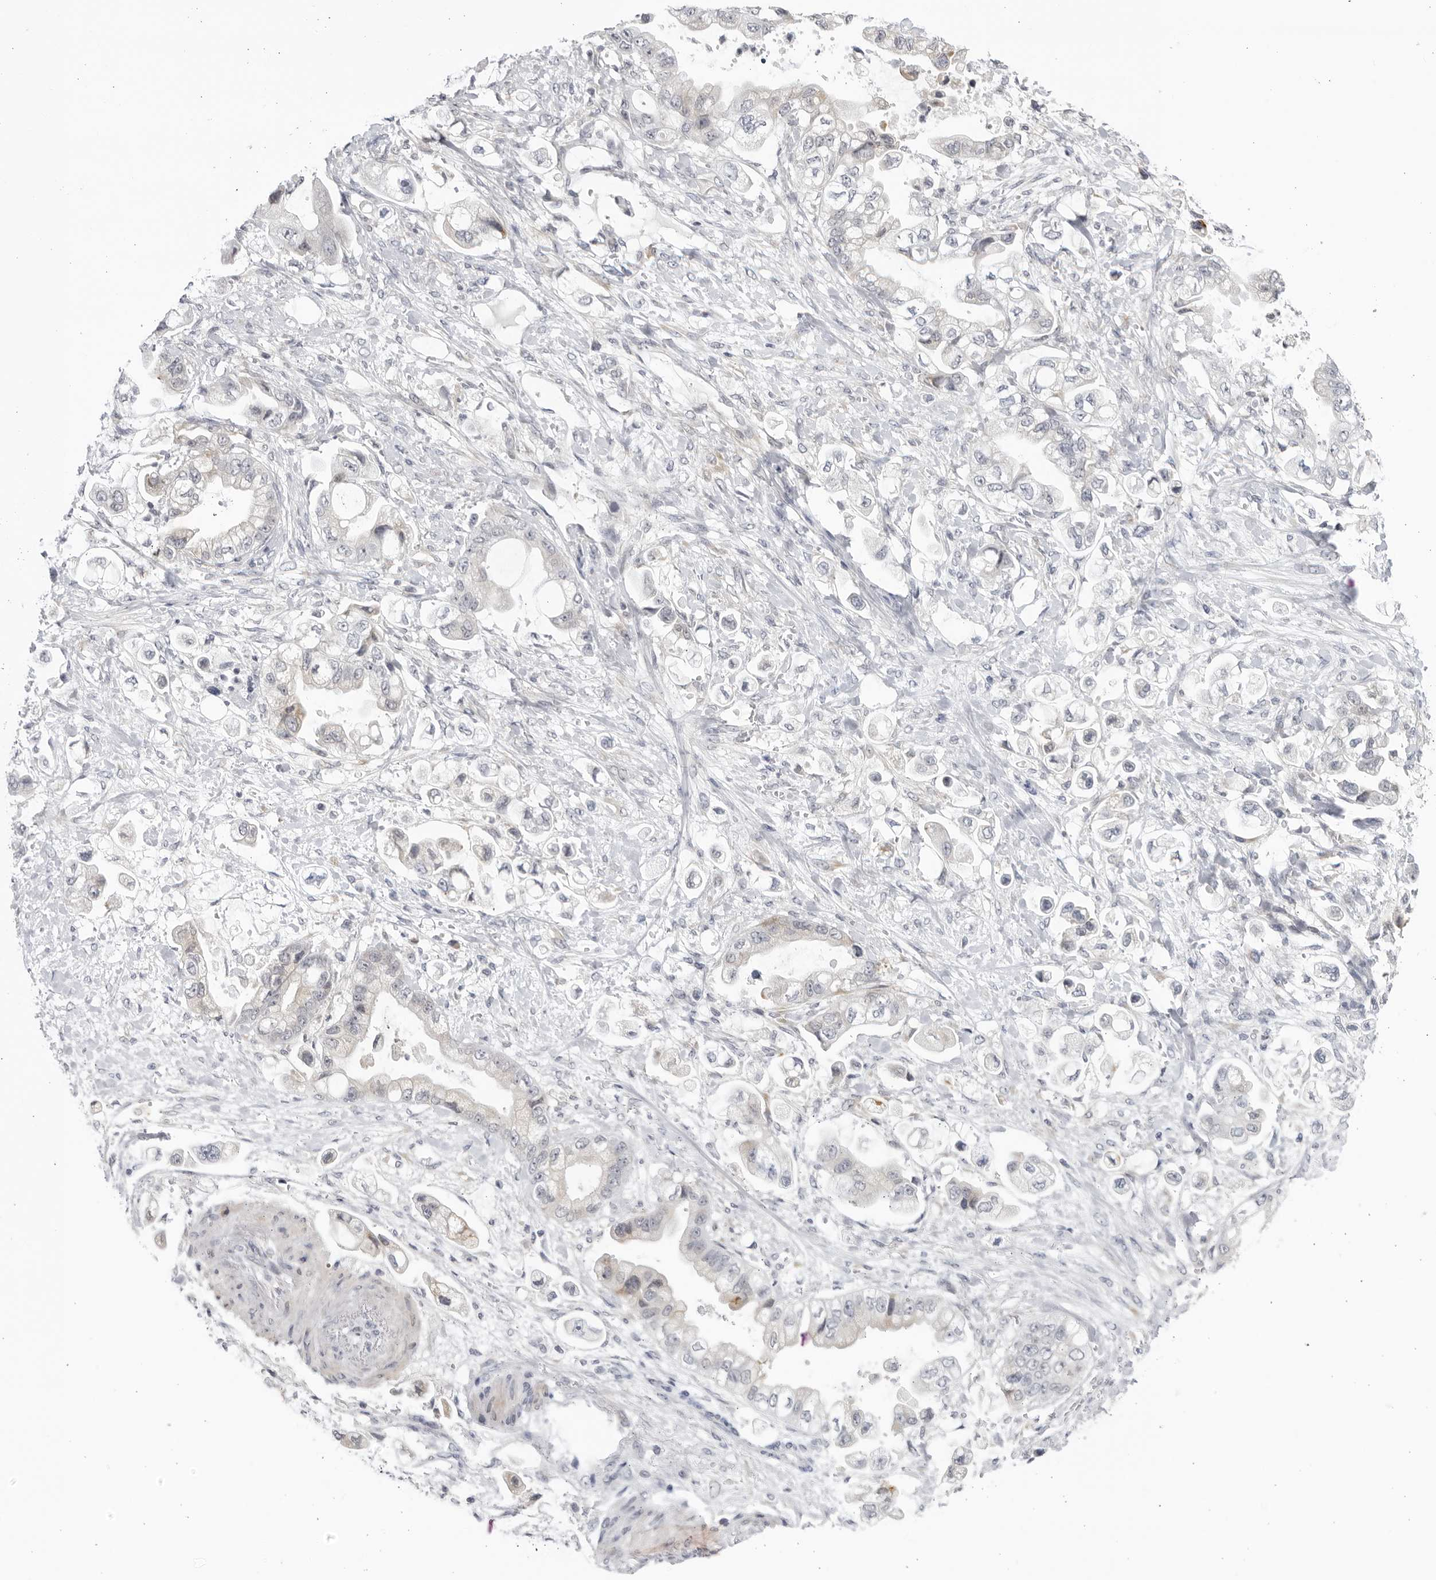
{"staining": {"intensity": "negative", "quantity": "none", "location": "none"}, "tissue": "stomach cancer", "cell_type": "Tumor cells", "image_type": "cancer", "snomed": [{"axis": "morphology", "description": "Adenocarcinoma, NOS"}, {"axis": "topography", "description": "Stomach"}], "caption": "Tumor cells show no significant positivity in stomach cancer (adenocarcinoma). The staining was performed using DAB (3,3'-diaminobenzidine) to visualize the protein expression in brown, while the nuclei were stained in blue with hematoxylin (Magnification: 20x).", "gene": "CNBD1", "patient": {"sex": "male", "age": 62}}